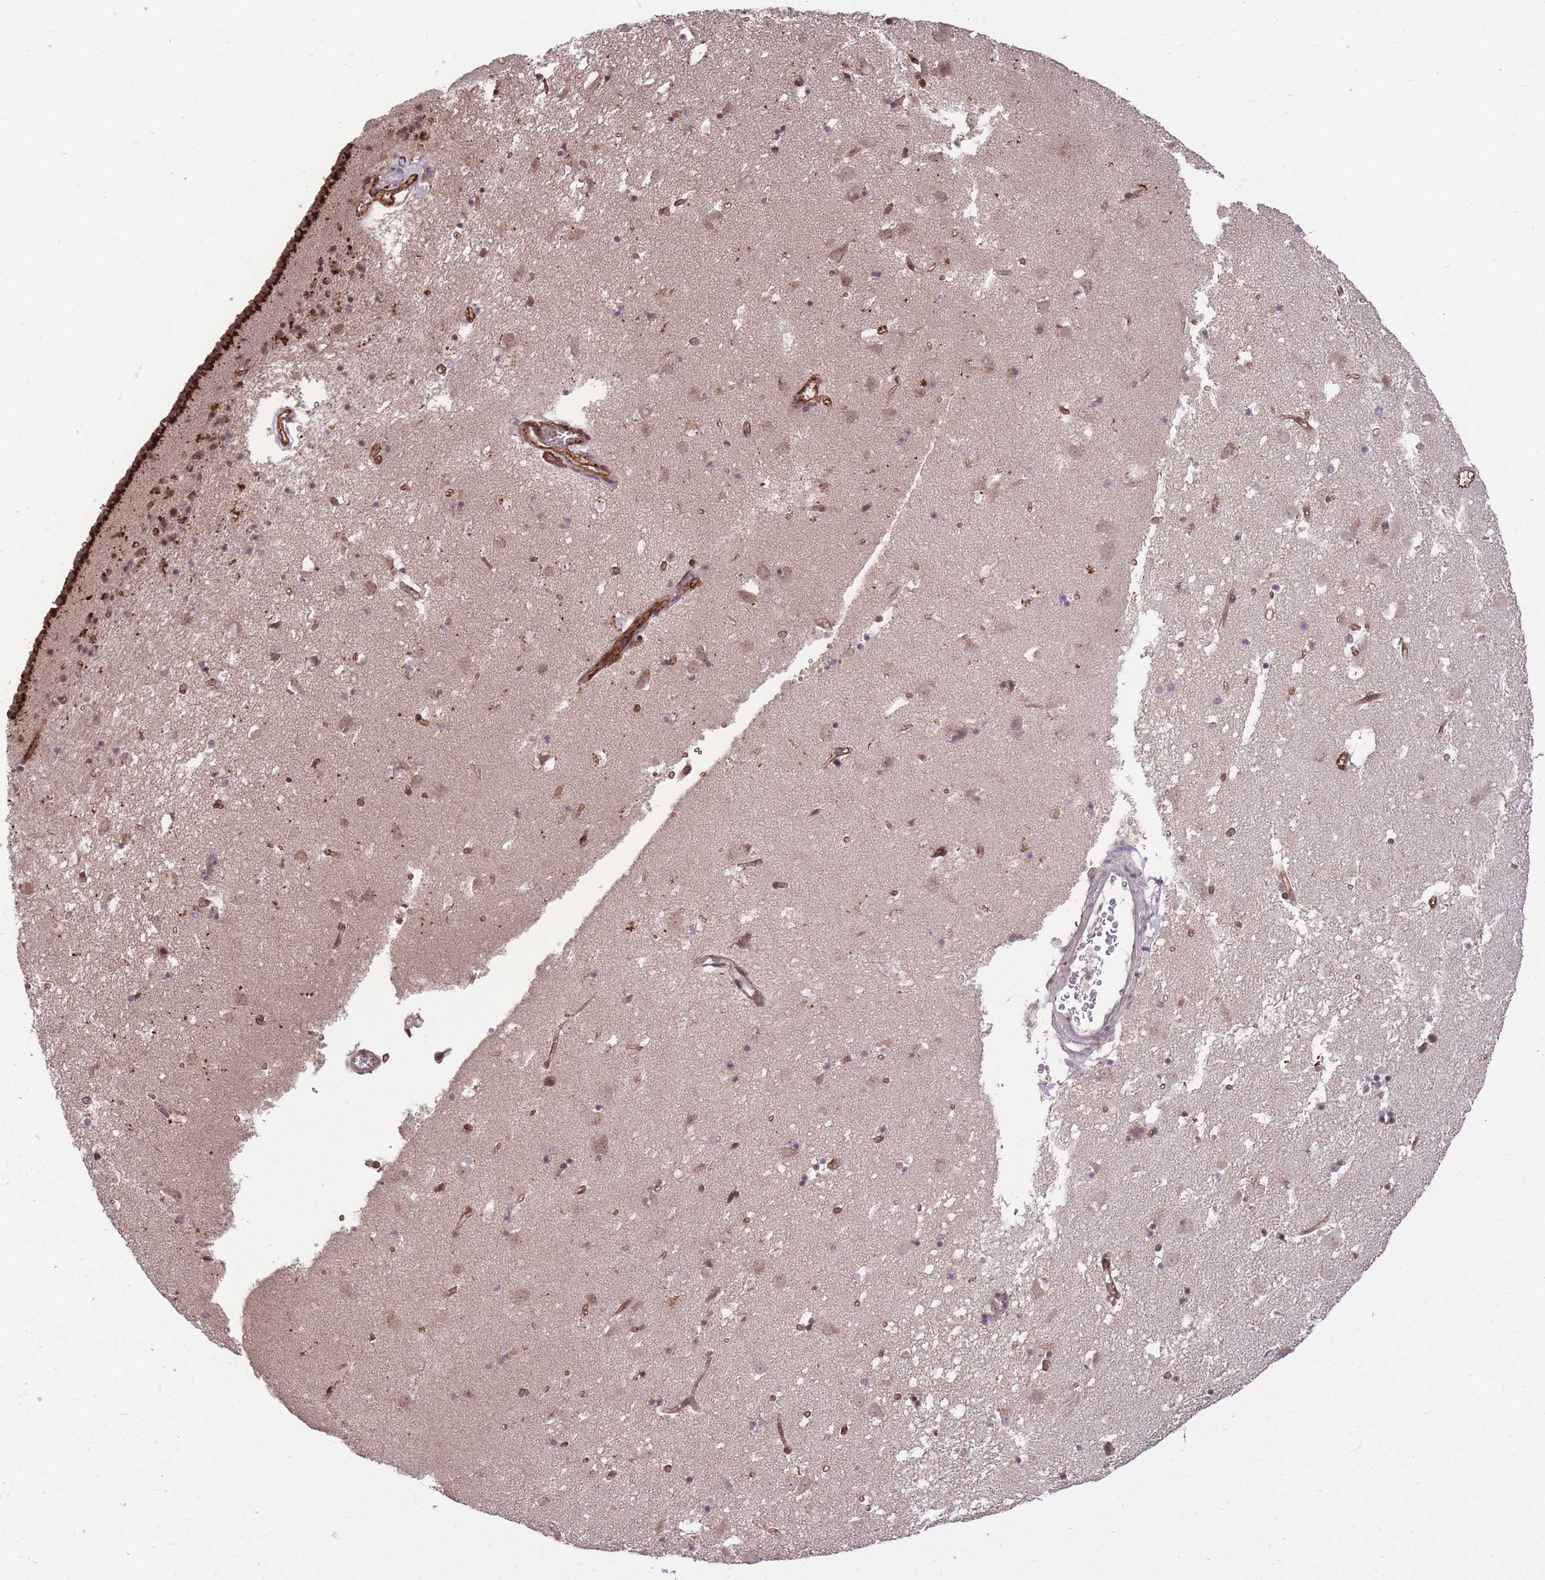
{"staining": {"intensity": "moderate", "quantity": "<25%", "location": "nuclear"}, "tissue": "caudate", "cell_type": "Glial cells", "image_type": "normal", "snomed": [{"axis": "morphology", "description": "Normal tissue, NOS"}, {"axis": "topography", "description": "Lateral ventricle wall"}], "caption": "Immunohistochemical staining of normal caudate exhibits moderate nuclear protein positivity in about <25% of glial cells. (IHC, brightfield microscopy, high magnification).", "gene": "GGT5", "patient": {"sex": "male", "age": 58}}